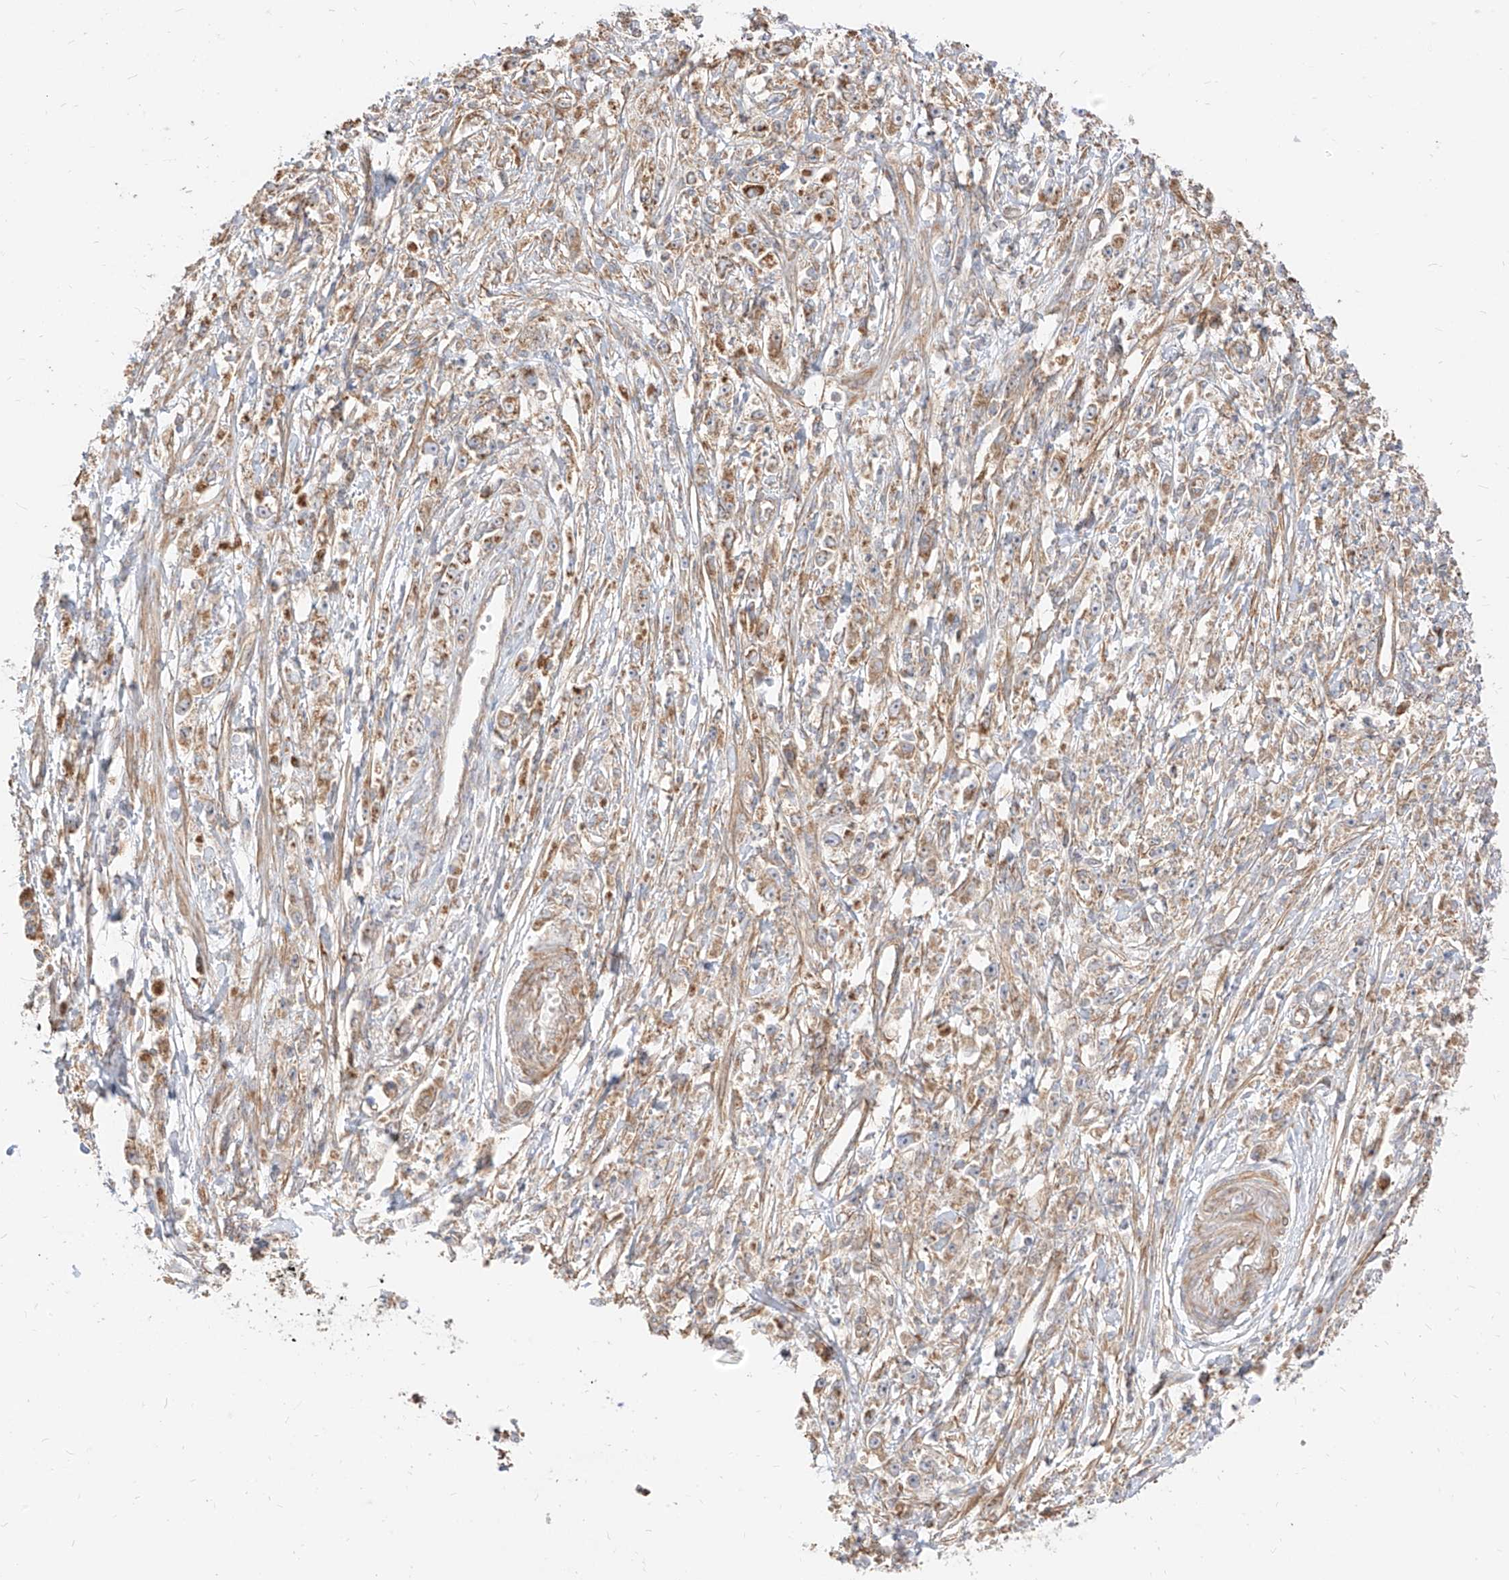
{"staining": {"intensity": "weak", "quantity": ">75%", "location": "cytoplasmic/membranous"}, "tissue": "stomach cancer", "cell_type": "Tumor cells", "image_type": "cancer", "snomed": [{"axis": "morphology", "description": "Adenocarcinoma, NOS"}, {"axis": "topography", "description": "Stomach"}], "caption": "This image reveals immunohistochemistry (IHC) staining of stomach adenocarcinoma, with low weak cytoplasmic/membranous expression in approximately >75% of tumor cells.", "gene": "PLCL1", "patient": {"sex": "female", "age": 59}}